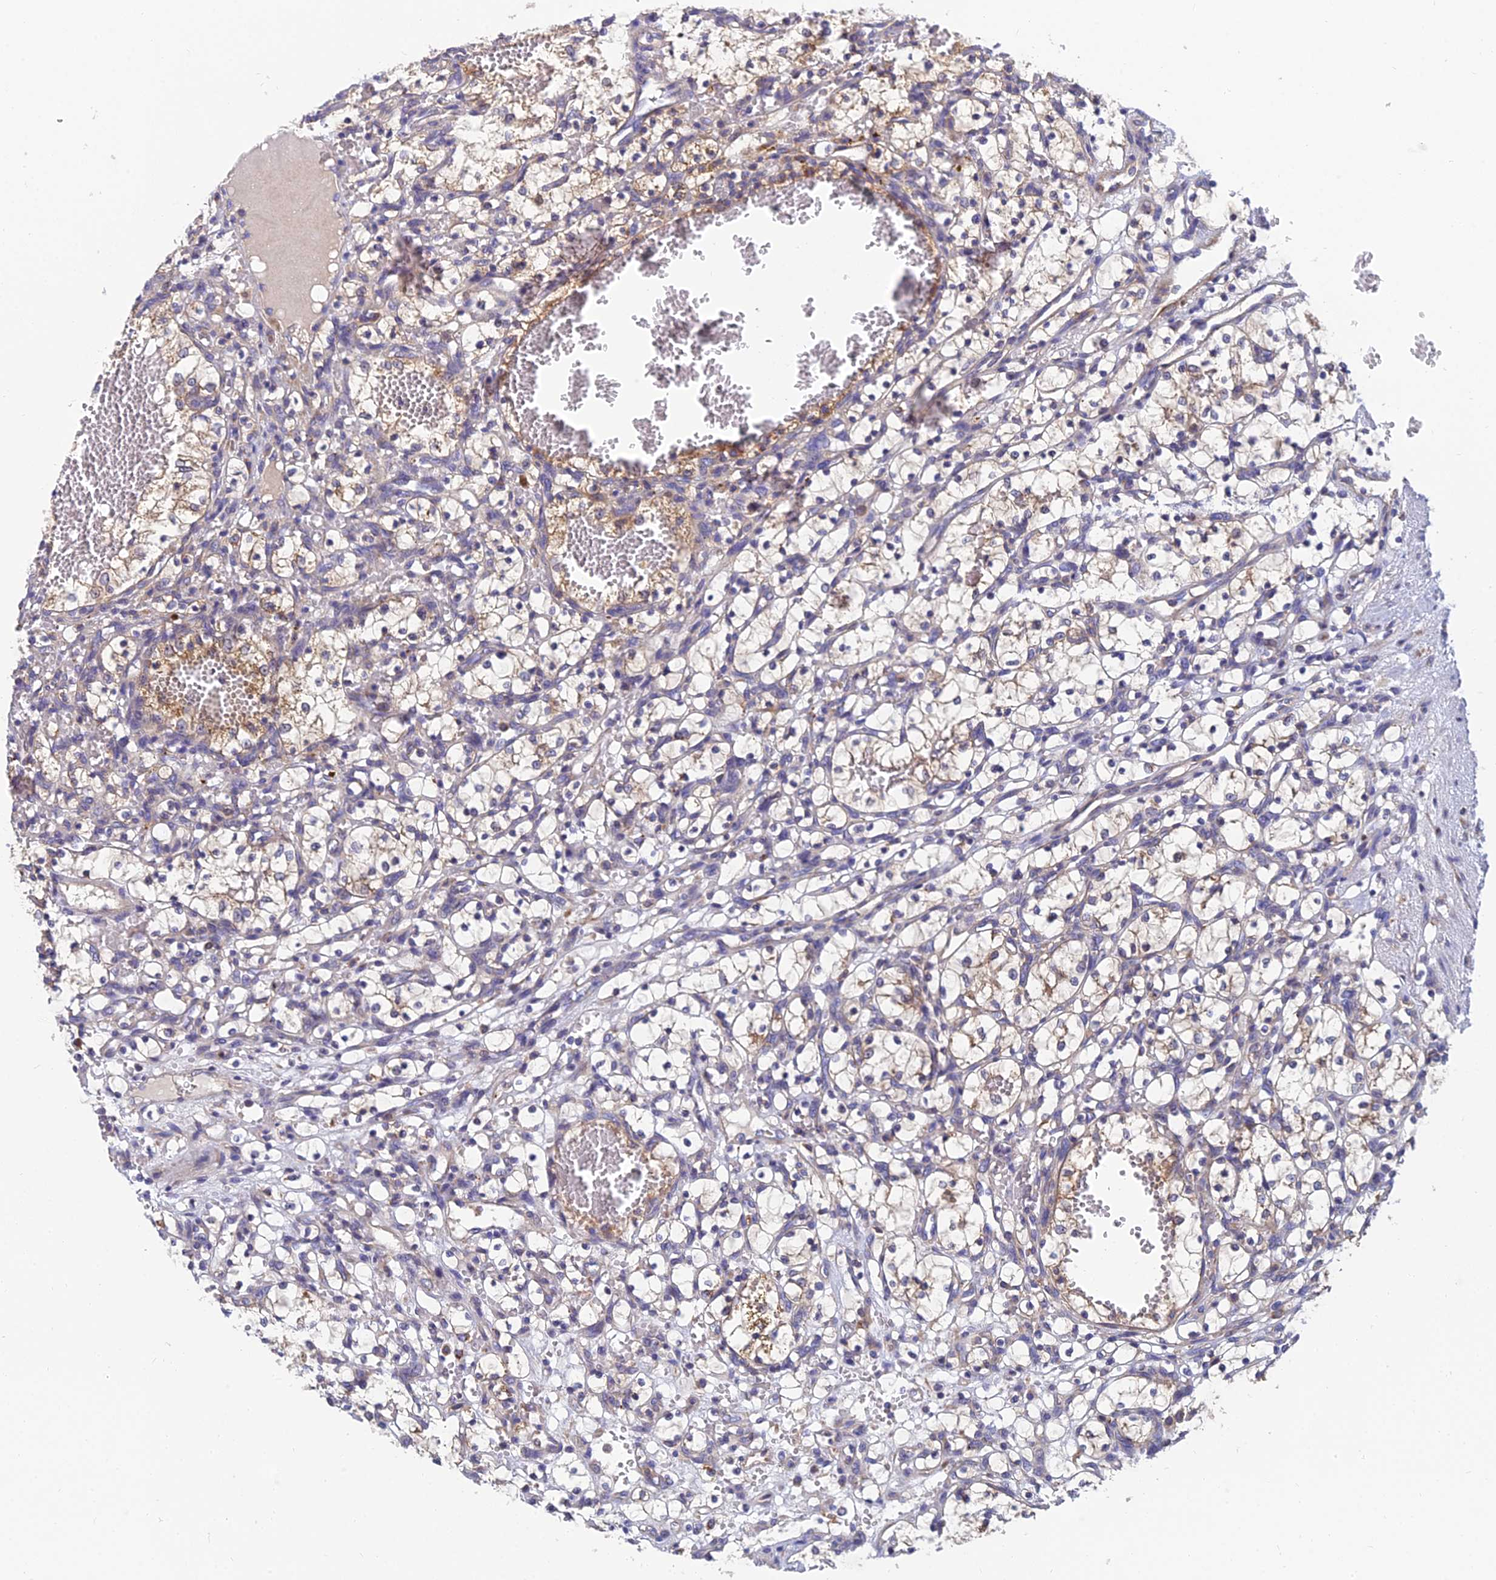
{"staining": {"intensity": "weak", "quantity": "<25%", "location": "cytoplasmic/membranous"}, "tissue": "renal cancer", "cell_type": "Tumor cells", "image_type": "cancer", "snomed": [{"axis": "morphology", "description": "Adenocarcinoma, NOS"}, {"axis": "topography", "description": "Kidney"}], "caption": "Immunohistochemistry histopathology image of neoplastic tissue: adenocarcinoma (renal) stained with DAB demonstrates no significant protein expression in tumor cells. (DAB immunohistochemistry (IHC) visualized using brightfield microscopy, high magnification).", "gene": "UMAD1", "patient": {"sex": "female", "age": 69}}